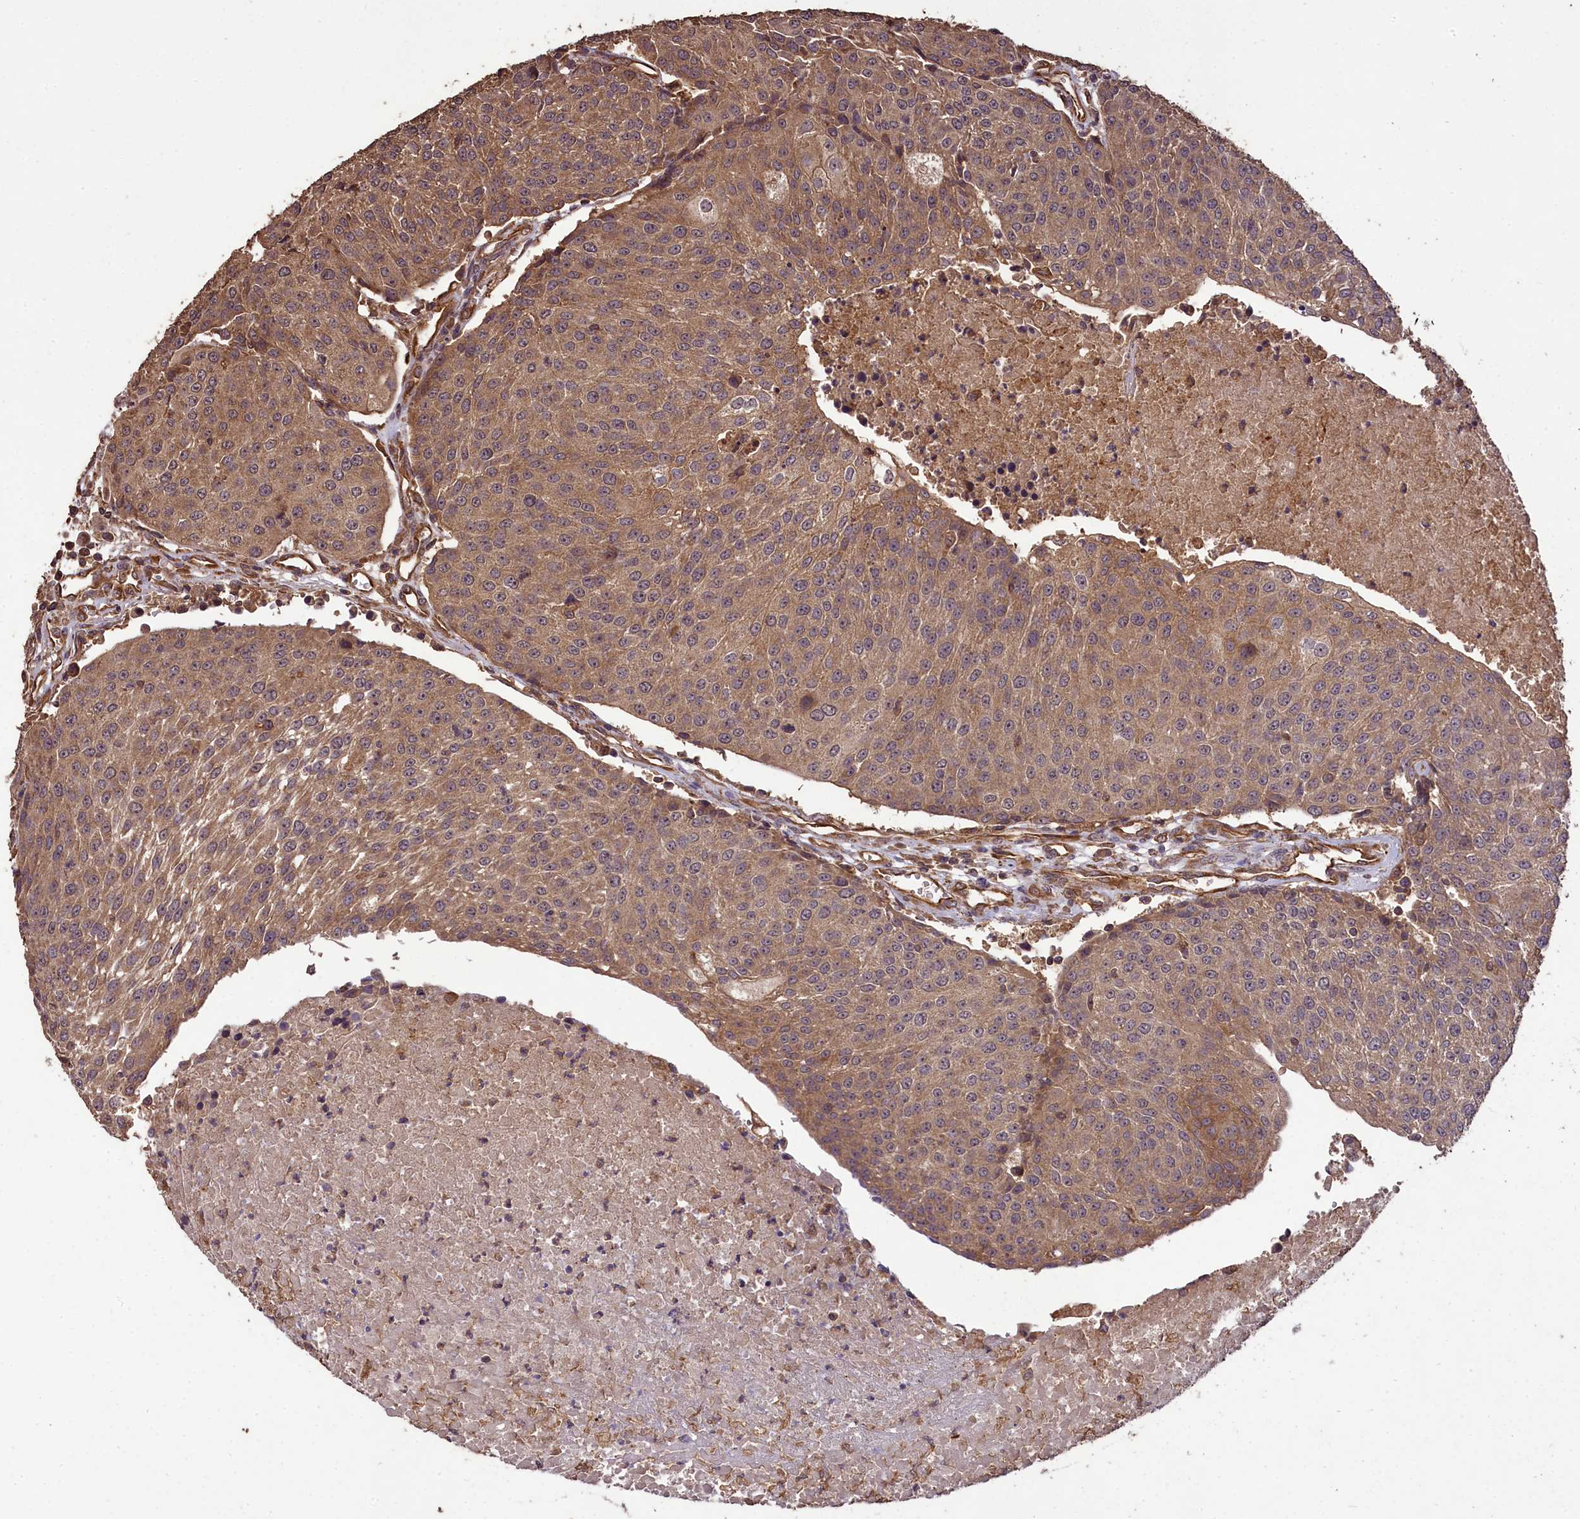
{"staining": {"intensity": "moderate", "quantity": ">75%", "location": "cytoplasmic/membranous"}, "tissue": "urothelial cancer", "cell_type": "Tumor cells", "image_type": "cancer", "snomed": [{"axis": "morphology", "description": "Urothelial carcinoma, High grade"}, {"axis": "topography", "description": "Urinary bladder"}], "caption": "Approximately >75% of tumor cells in urothelial carcinoma (high-grade) demonstrate moderate cytoplasmic/membranous protein staining as visualized by brown immunohistochemical staining.", "gene": "TTLL10", "patient": {"sex": "female", "age": 85}}